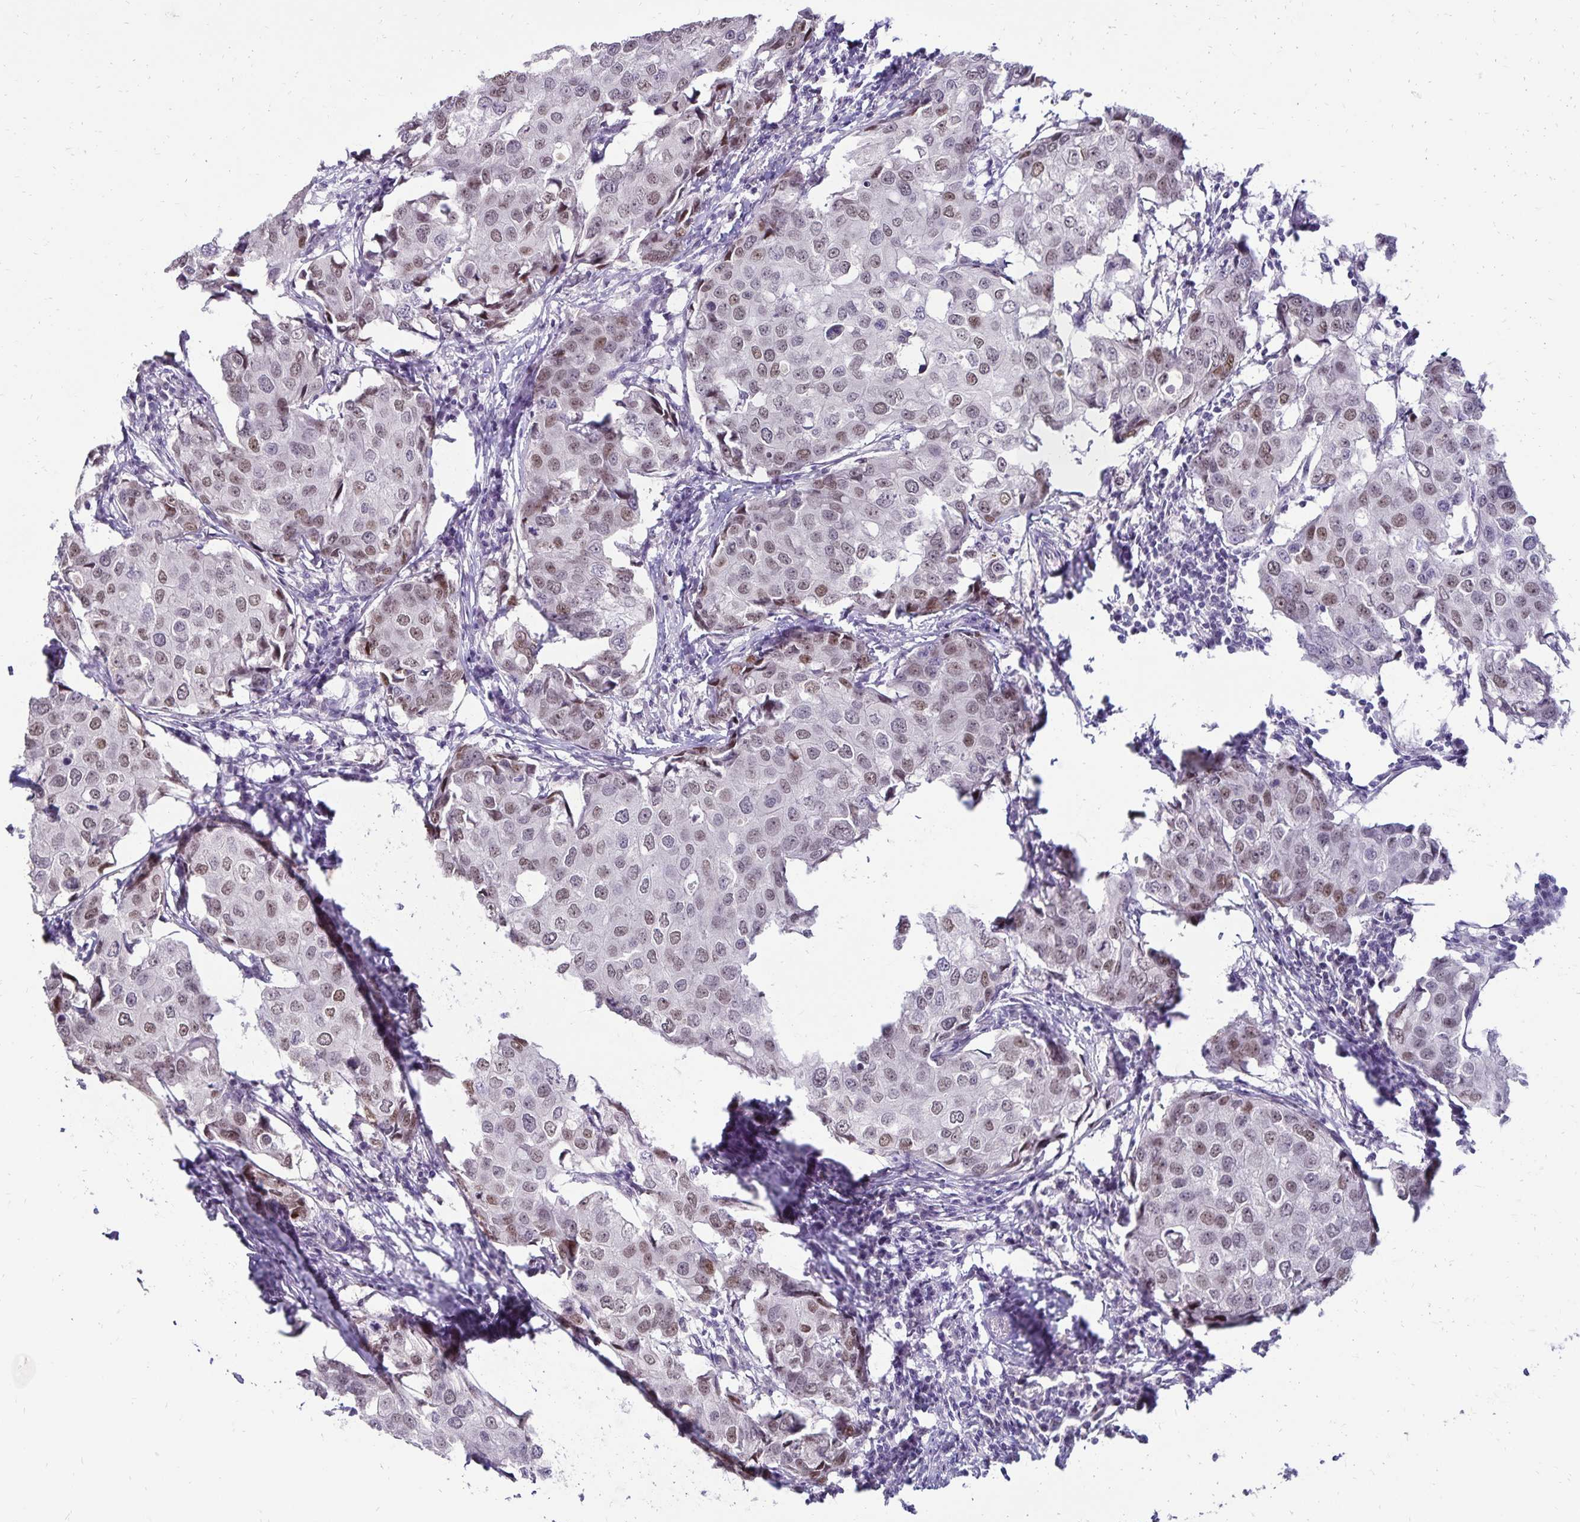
{"staining": {"intensity": "moderate", "quantity": ">75%", "location": "nuclear"}, "tissue": "breast cancer", "cell_type": "Tumor cells", "image_type": "cancer", "snomed": [{"axis": "morphology", "description": "Duct carcinoma"}, {"axis": "topography", "description": "Breast"}], "caption": "Immunohistochemistry (IHC) staining of intraductal carcinoma (breast), which exhibits medium levels of moderate nuclear positivity in approximately >75% of tumor cells indicating moderate nuclear protein expression. The staining was performed using DAB (brown) for protein detection and nuclei were counterstained in hematoxylin (blue).", "gene": "POLB", "patient": {"sex": "female", "age": 27}}